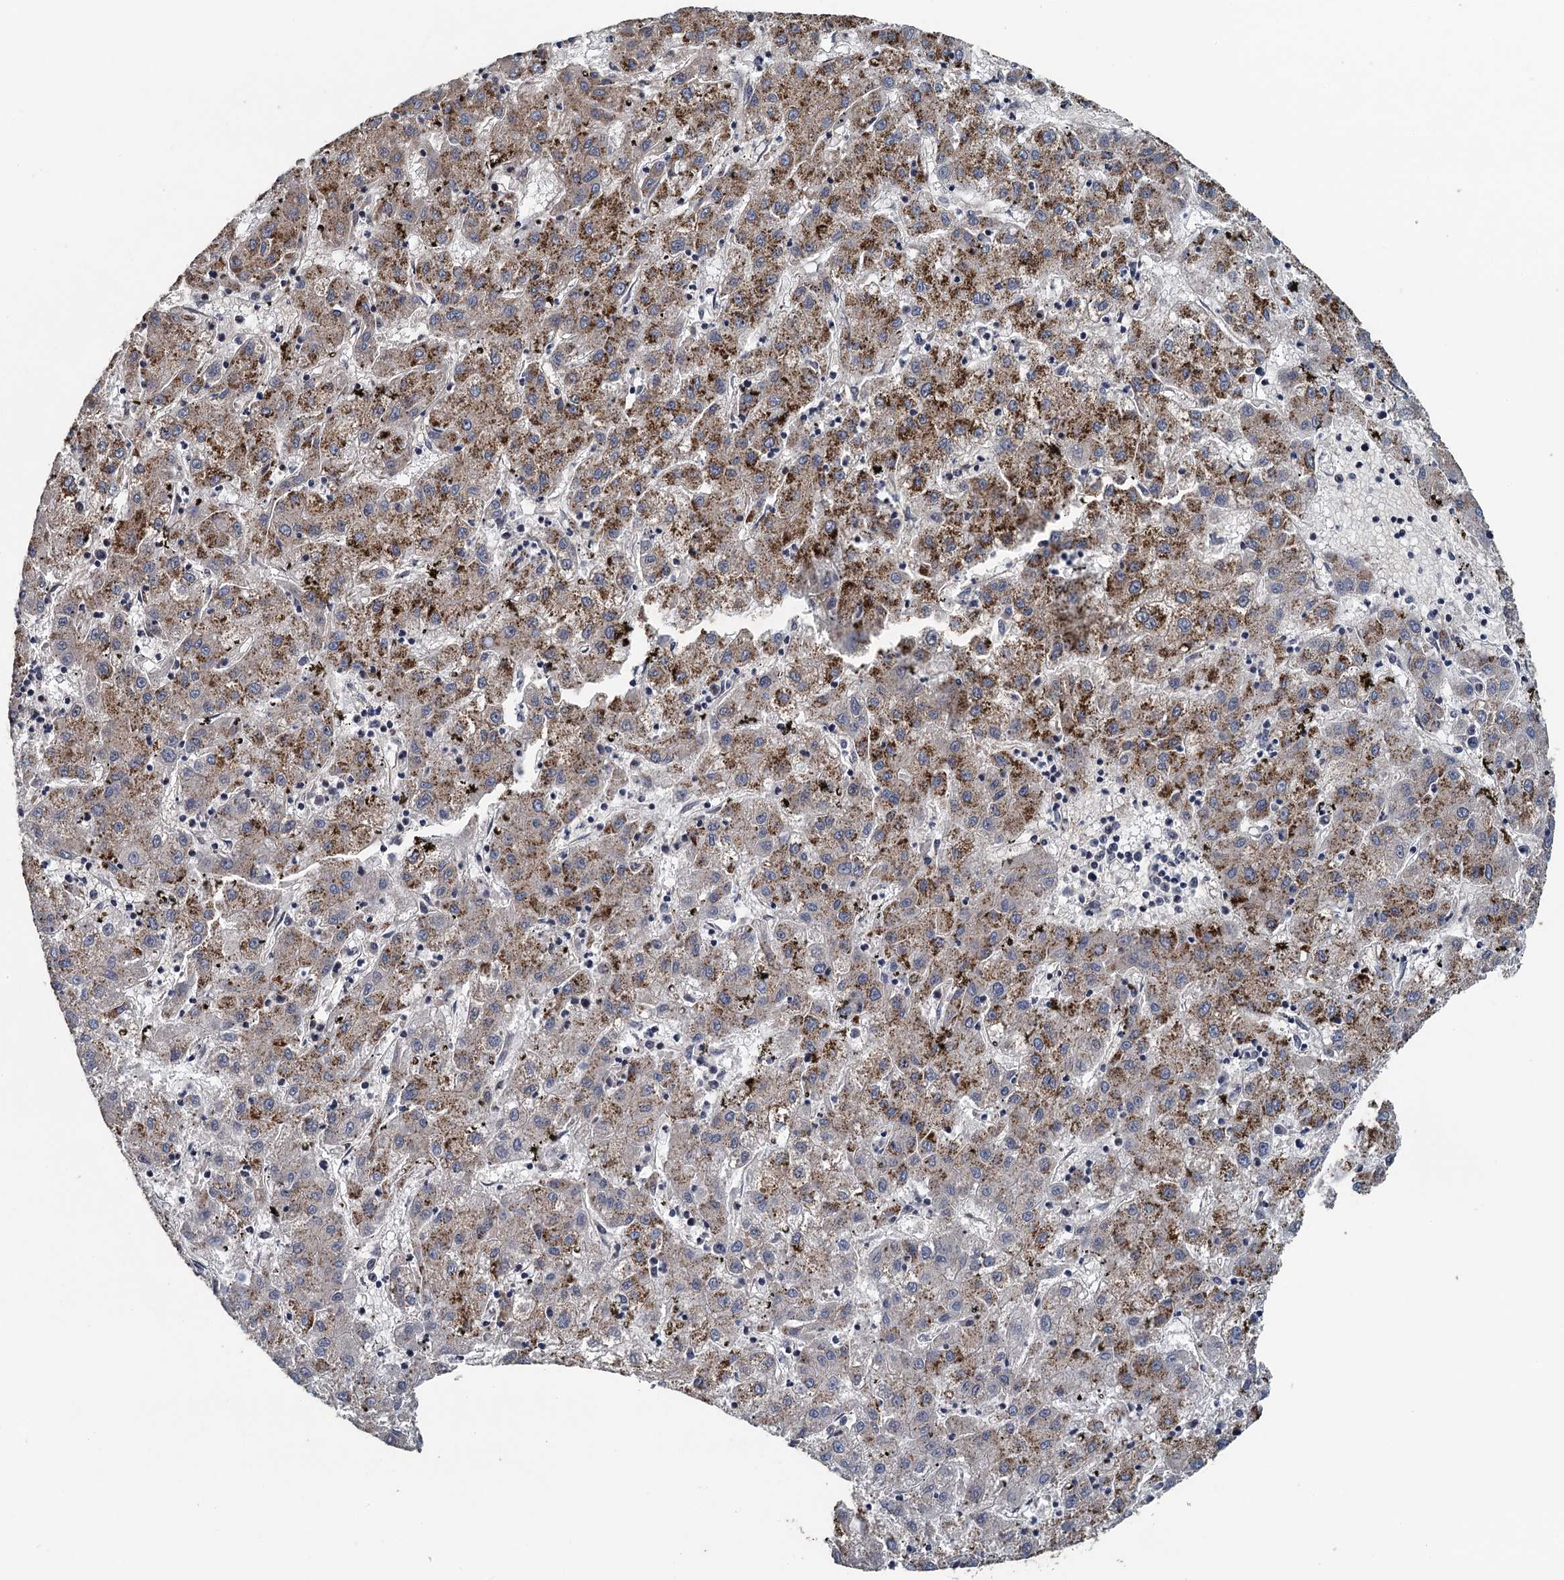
{"staining": {"intensity": "moderate", "quantity": ">75%", "location": "cytoplasmic/membranous"}, "tissue": "liver cancer", "cell_type": "Tumor cells", "image_type": "cancer", "snomed": [{"axis": "morphology", "description": "Carcinoma, Hepatocellular, NOS"}, {"axis": "topography", "description": "Liver"}], "caption": "Immunohistochemical staining of liver hepatocellular carcinoma displays medium levels of moderate cytoplasmic/membranous protein positivity in about >75% of tumor cells.", "gene": "KBTBD8", "patient": {"sex": "male", "age": 72}}